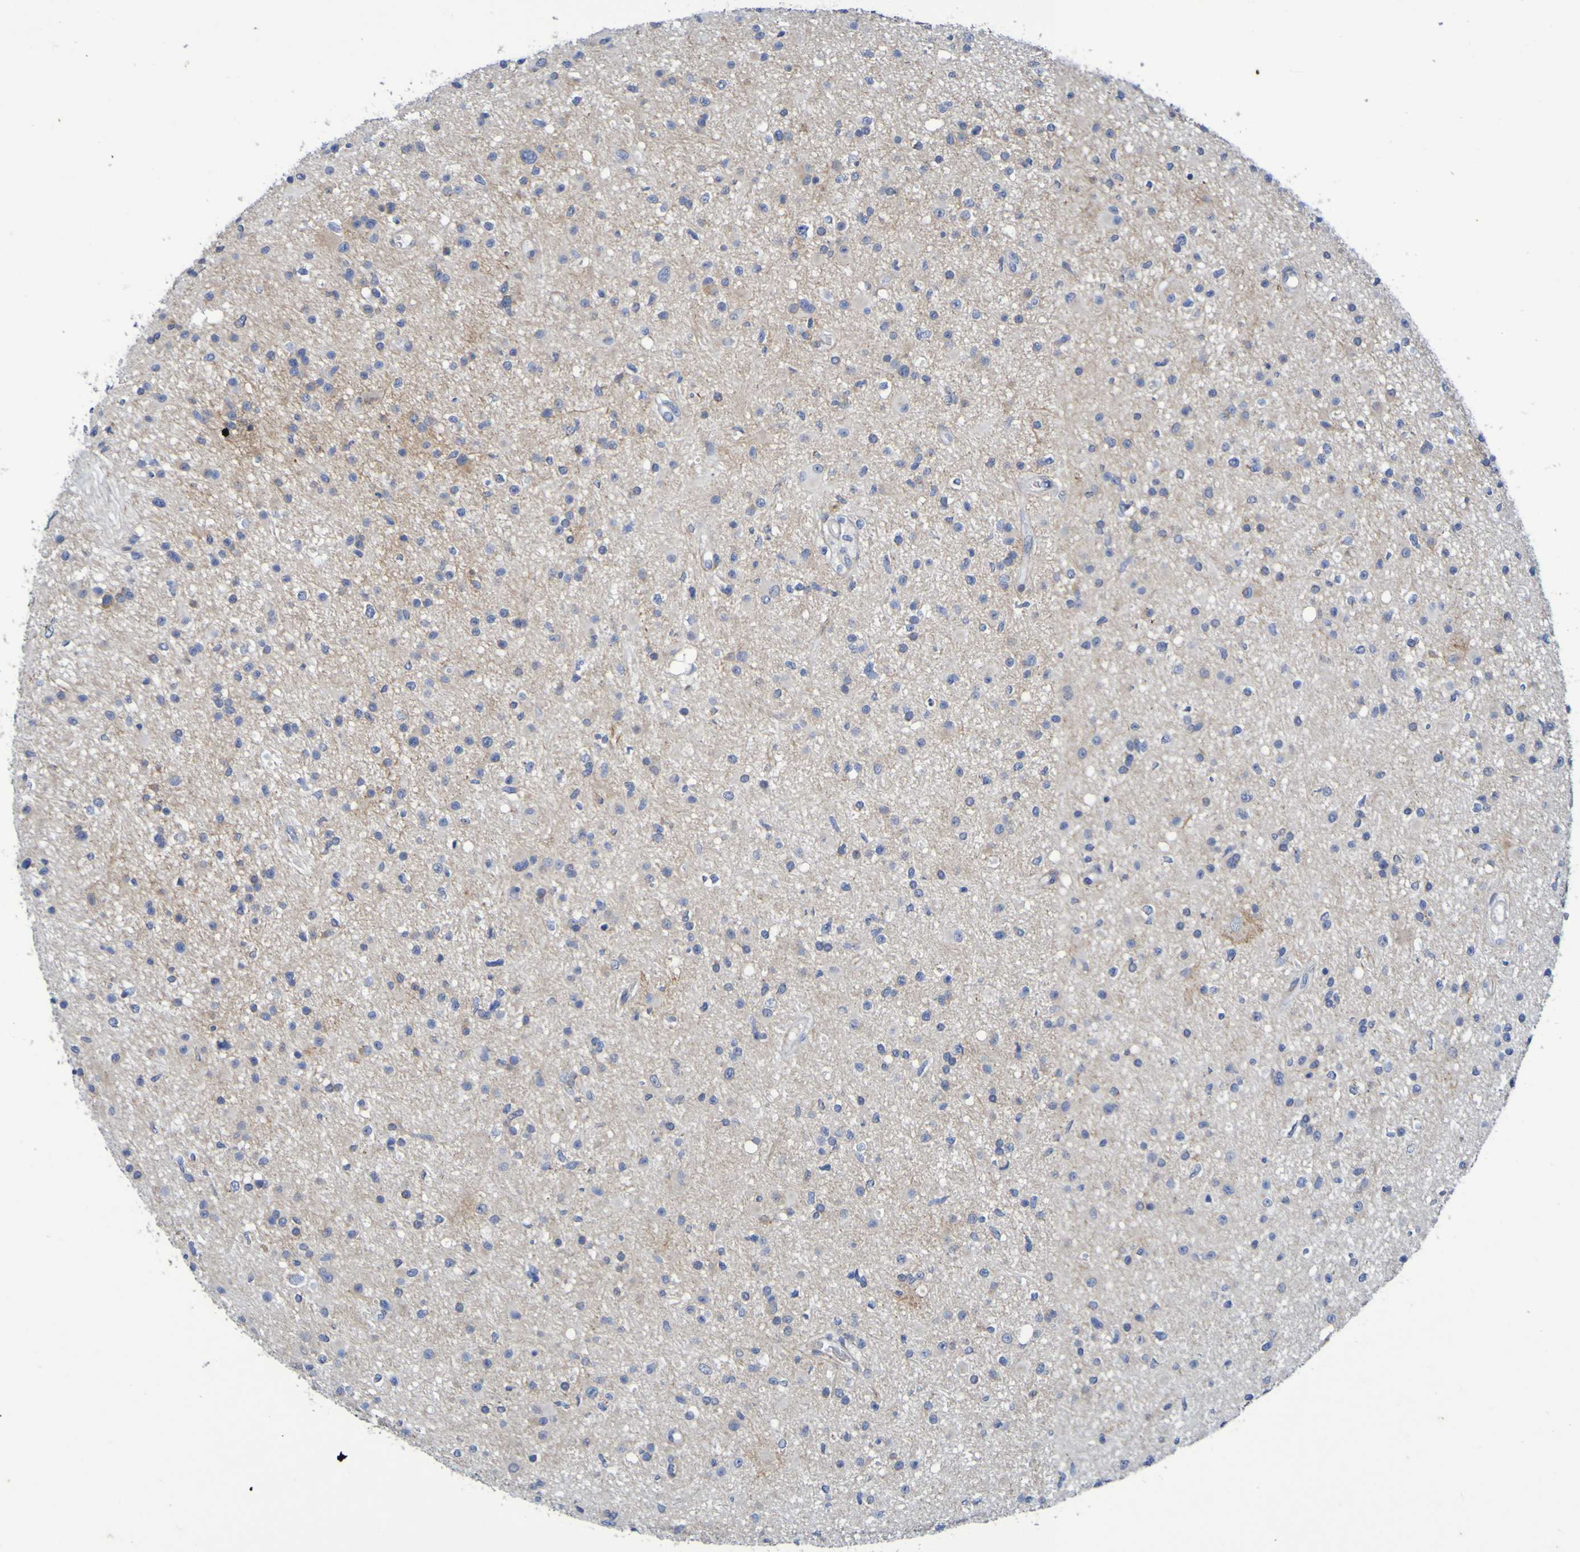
{"staining": {"intensity": "moderate", "quantity": "<25%", "location": "cytoplasmic/membranous"}, "tissue": "glioma", "cell_type": "Tumor cells", "image_type": "cancer", "snomed": [{"axis": "morphology", "description": "Glioma, malignant, High grade"}, {"axis": "topography", "description": "Brain"}], "caption": "The immunohistochemical stain labels moderate cytoplasmic/membranous expression in tumor cells of glioma tissue.", "gene": "C11orf24", "patient": {"sex": "male", "age": 33}}